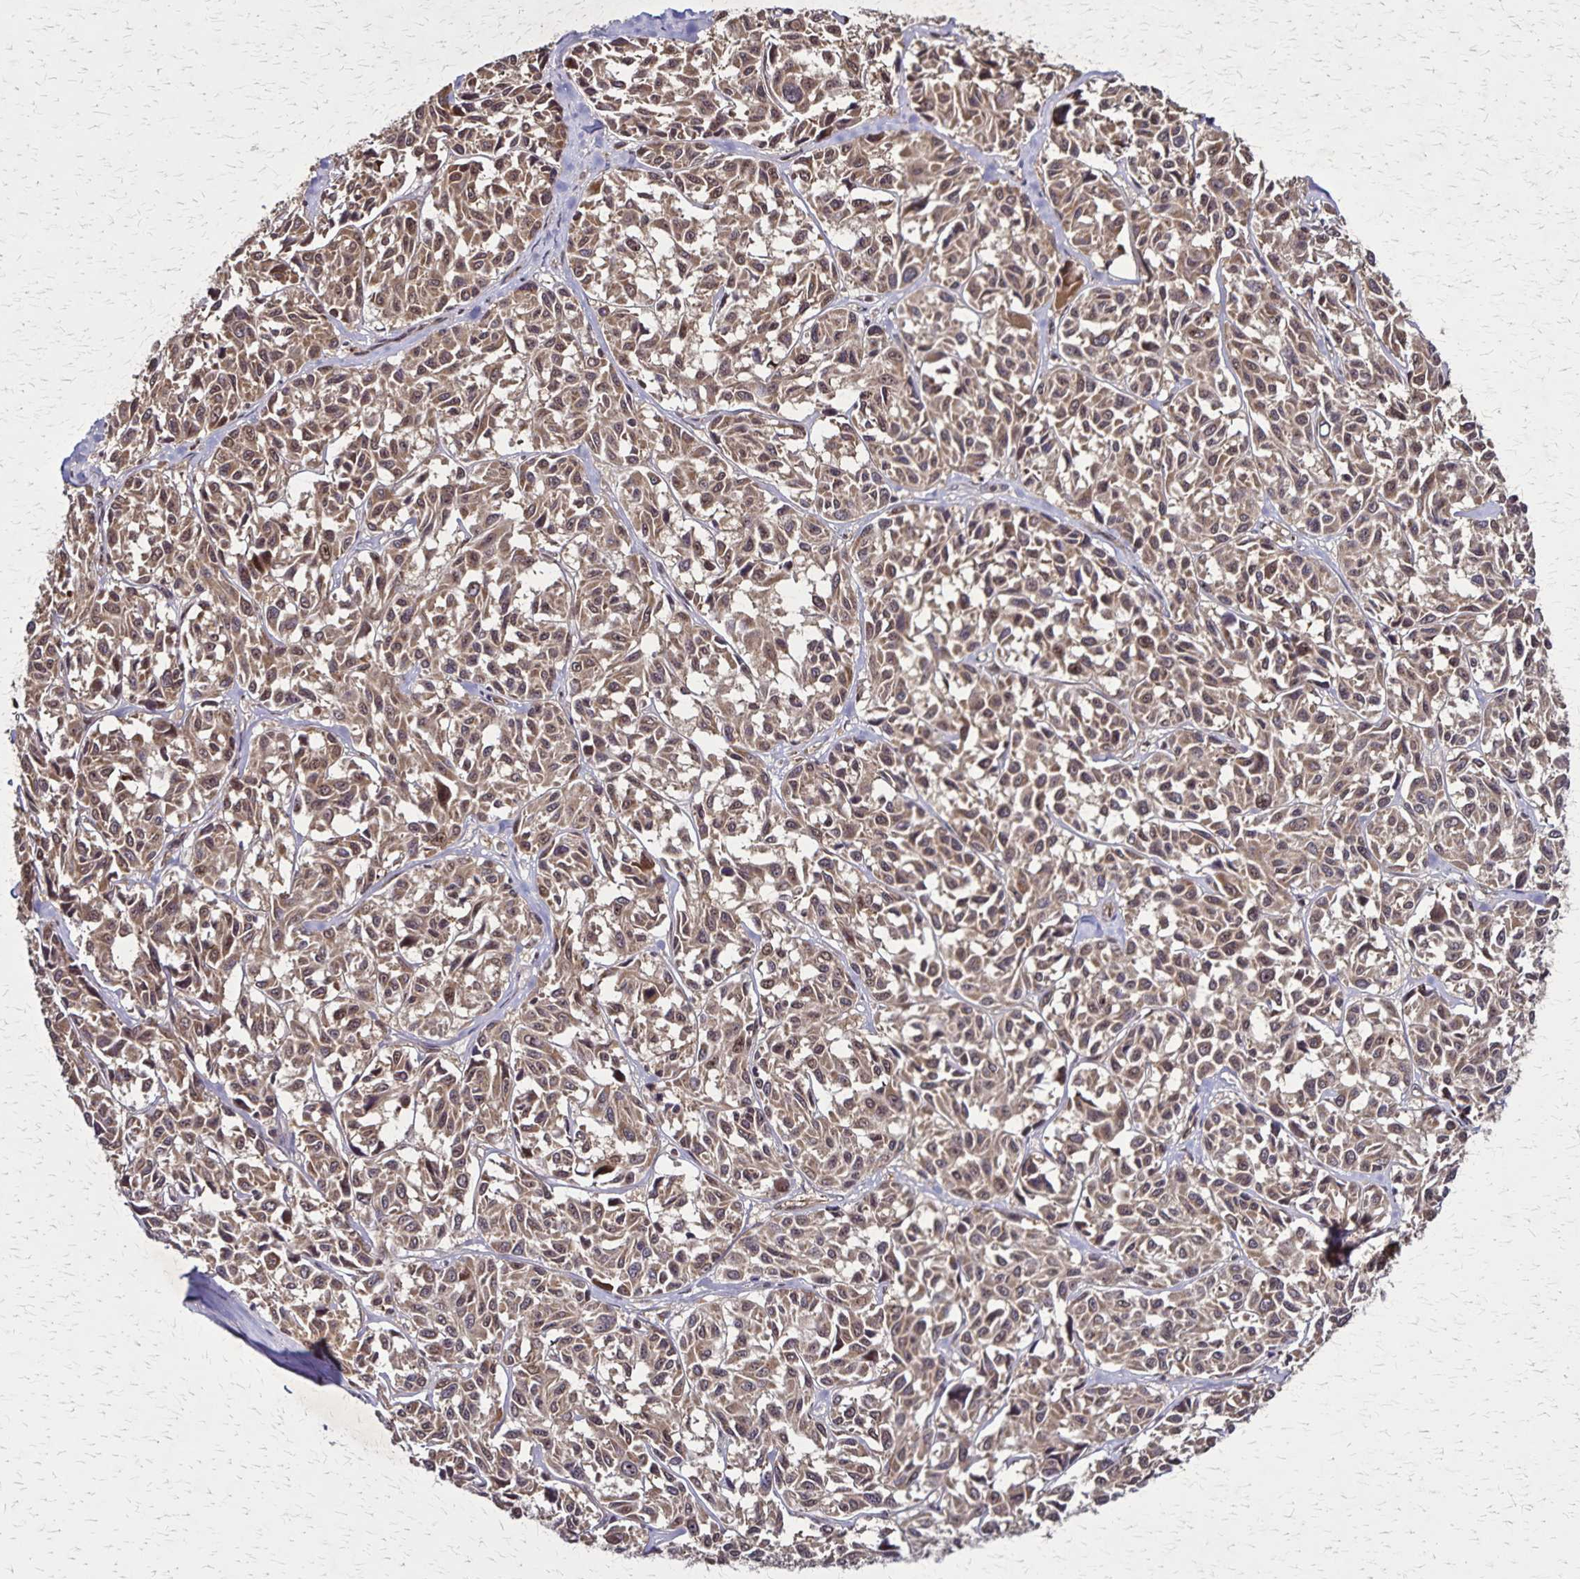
{"staining": {"intensity": "moderate", "quantity": ">75%", "location": "cytoplasmic/membranous,nuclear"}, "tissue": "melanoma", "cell_type": "Tumor cells", "image_type": "cancer", "snomed": [{"axis": "morphology", "description": "Malignant melanoma, NOS"}, {"axis": "topography", "description": "Skin"}], "caption": "A high-resolution histopathology image shows immunohistochemistry staining of malignant melanoma, which shows moderate cytoplasmic/membranous and nuclear staining in about >75% of tumor cells.", "gene": "NFS1", "patient": {"sex": "female", "age": 66}}